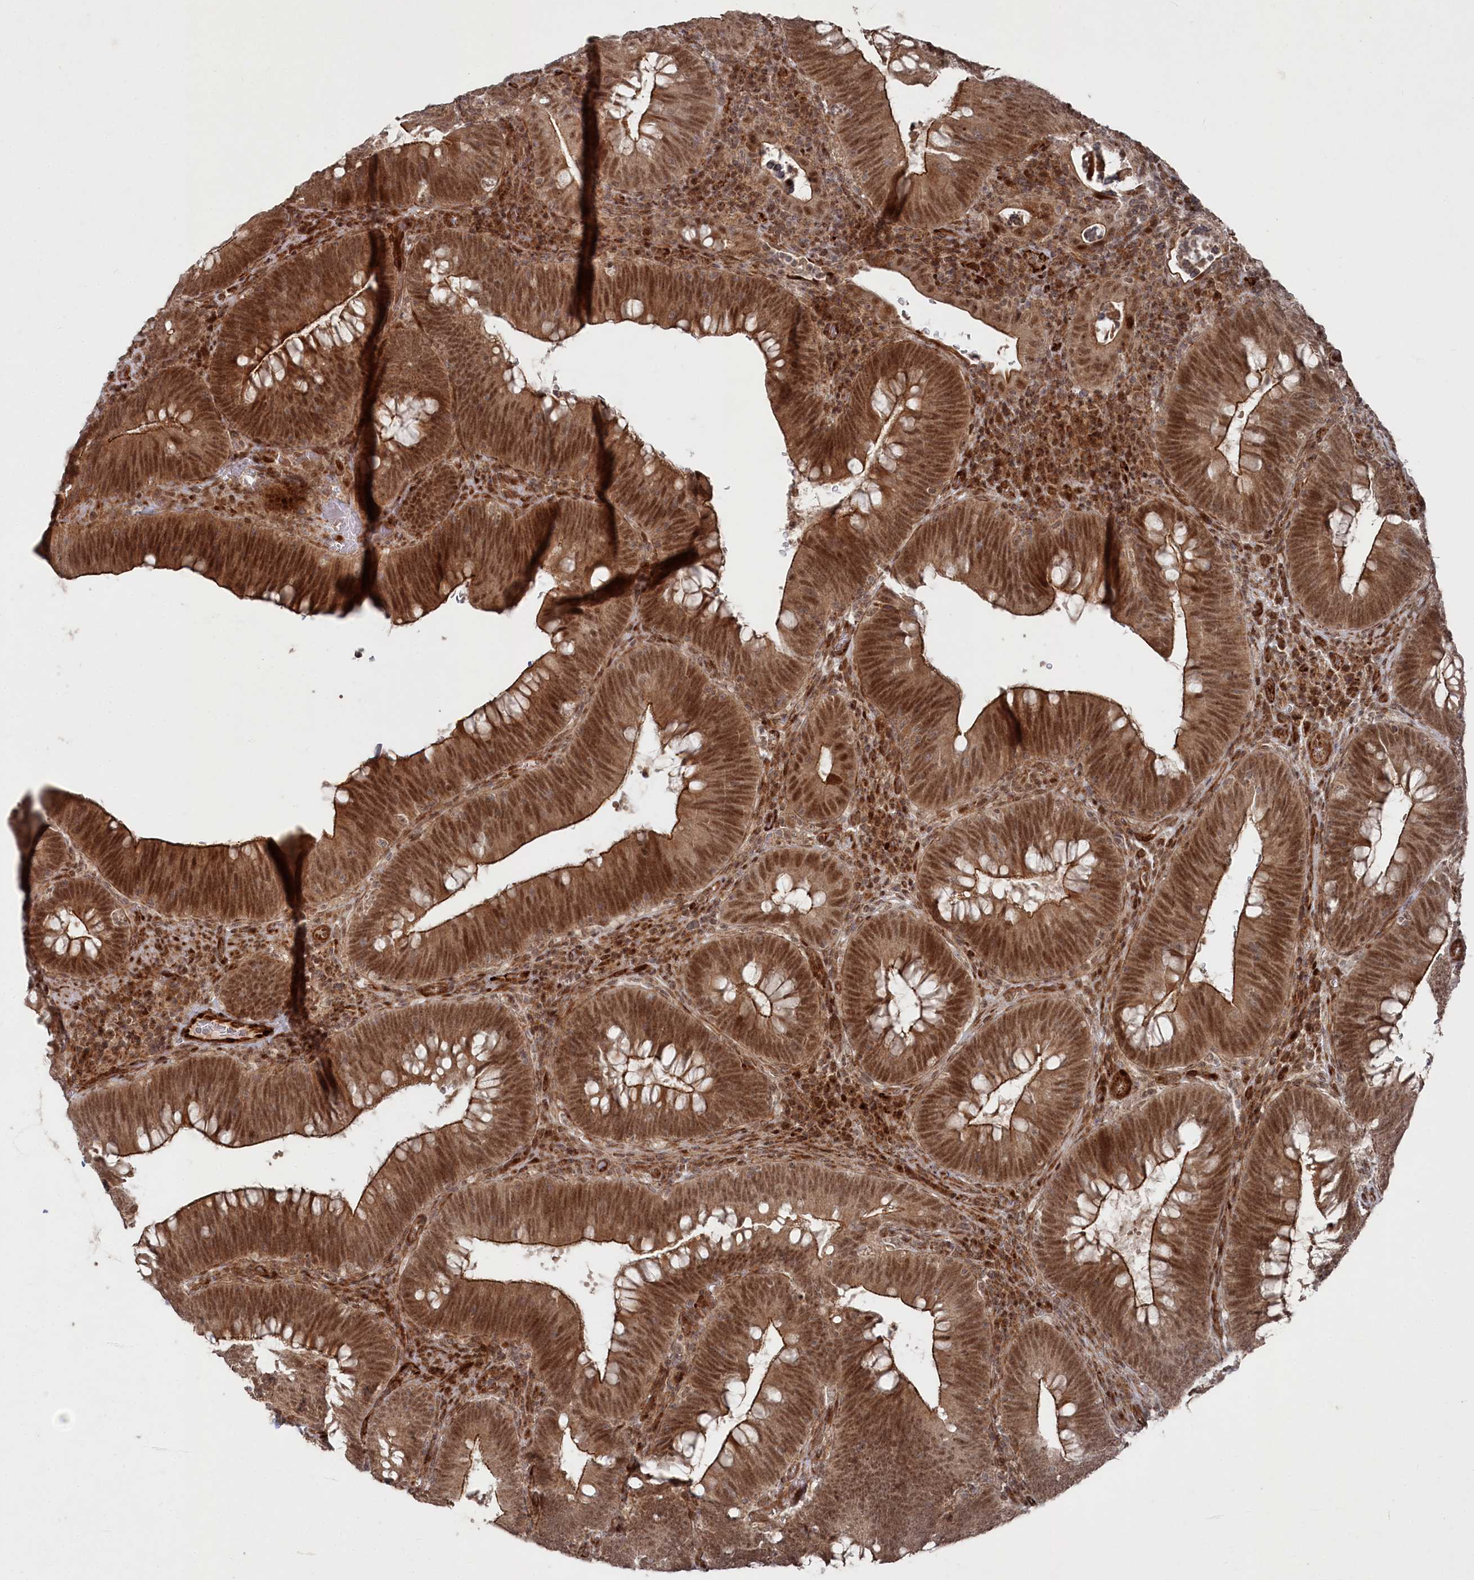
{"staining": {"intensity": "moderate", "quantity": ">75%", "location": "cytoplasmic/membranous,nuclear"}, "tissue": "colorectal cancer", "cell_type": "Tumor cells", "image_type": "cancer", "snomed": [{"axis": "morphology", "description": "Normal tissue, NOS"}, {"axis": "topography", "description": "Colon"}], "caption": "There is medium levels of moderate cytoplasmic/membranous and nuclear staining in tumor cells of colorectal cancer, as demonstrated by immunohistochemical staining (brown color).", "gene": "POLR3A", "patient": {"sex": "female", "age": 82}}